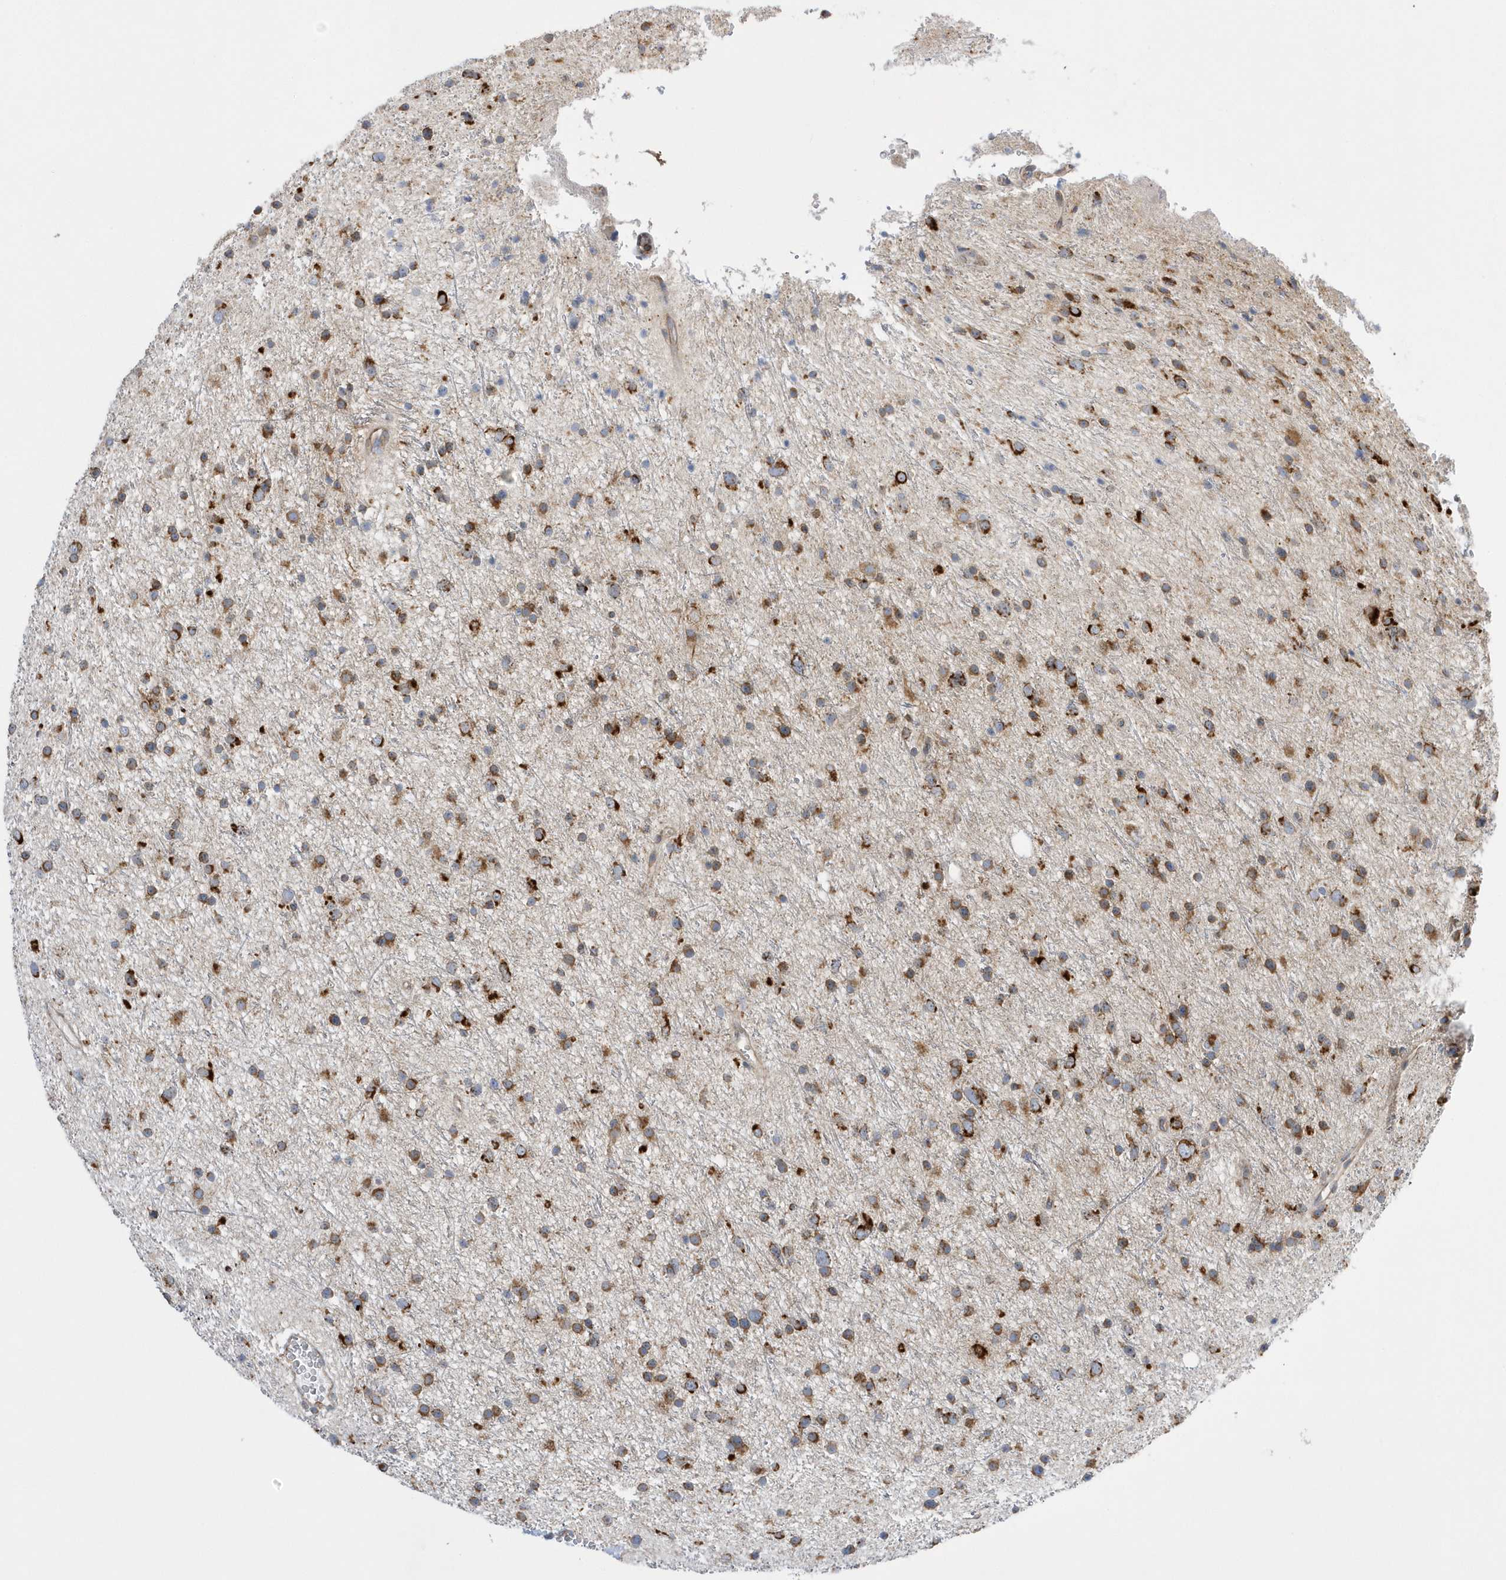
{"staining": {"intensity": "strong", "quantity": ">75%", "location": "cytoplasmic/membranous"}, "tissue": "glioma", "cell_type": "Tumor cells", "image_type": "cancer", "snomed": [{"axis": "morphology", "description": "Glioma, malignant, Low grade"}, {"axis": "topography", "description": "Cerebral cortex"}], "caption": "Strong cytoplasmic/membranous staining for a protein is present in about >75% of tumor cells of glioma using immunohistochemistry (IHC).", "gene": "SPATA5", "patient": {"sex": "female", "age": 39}}